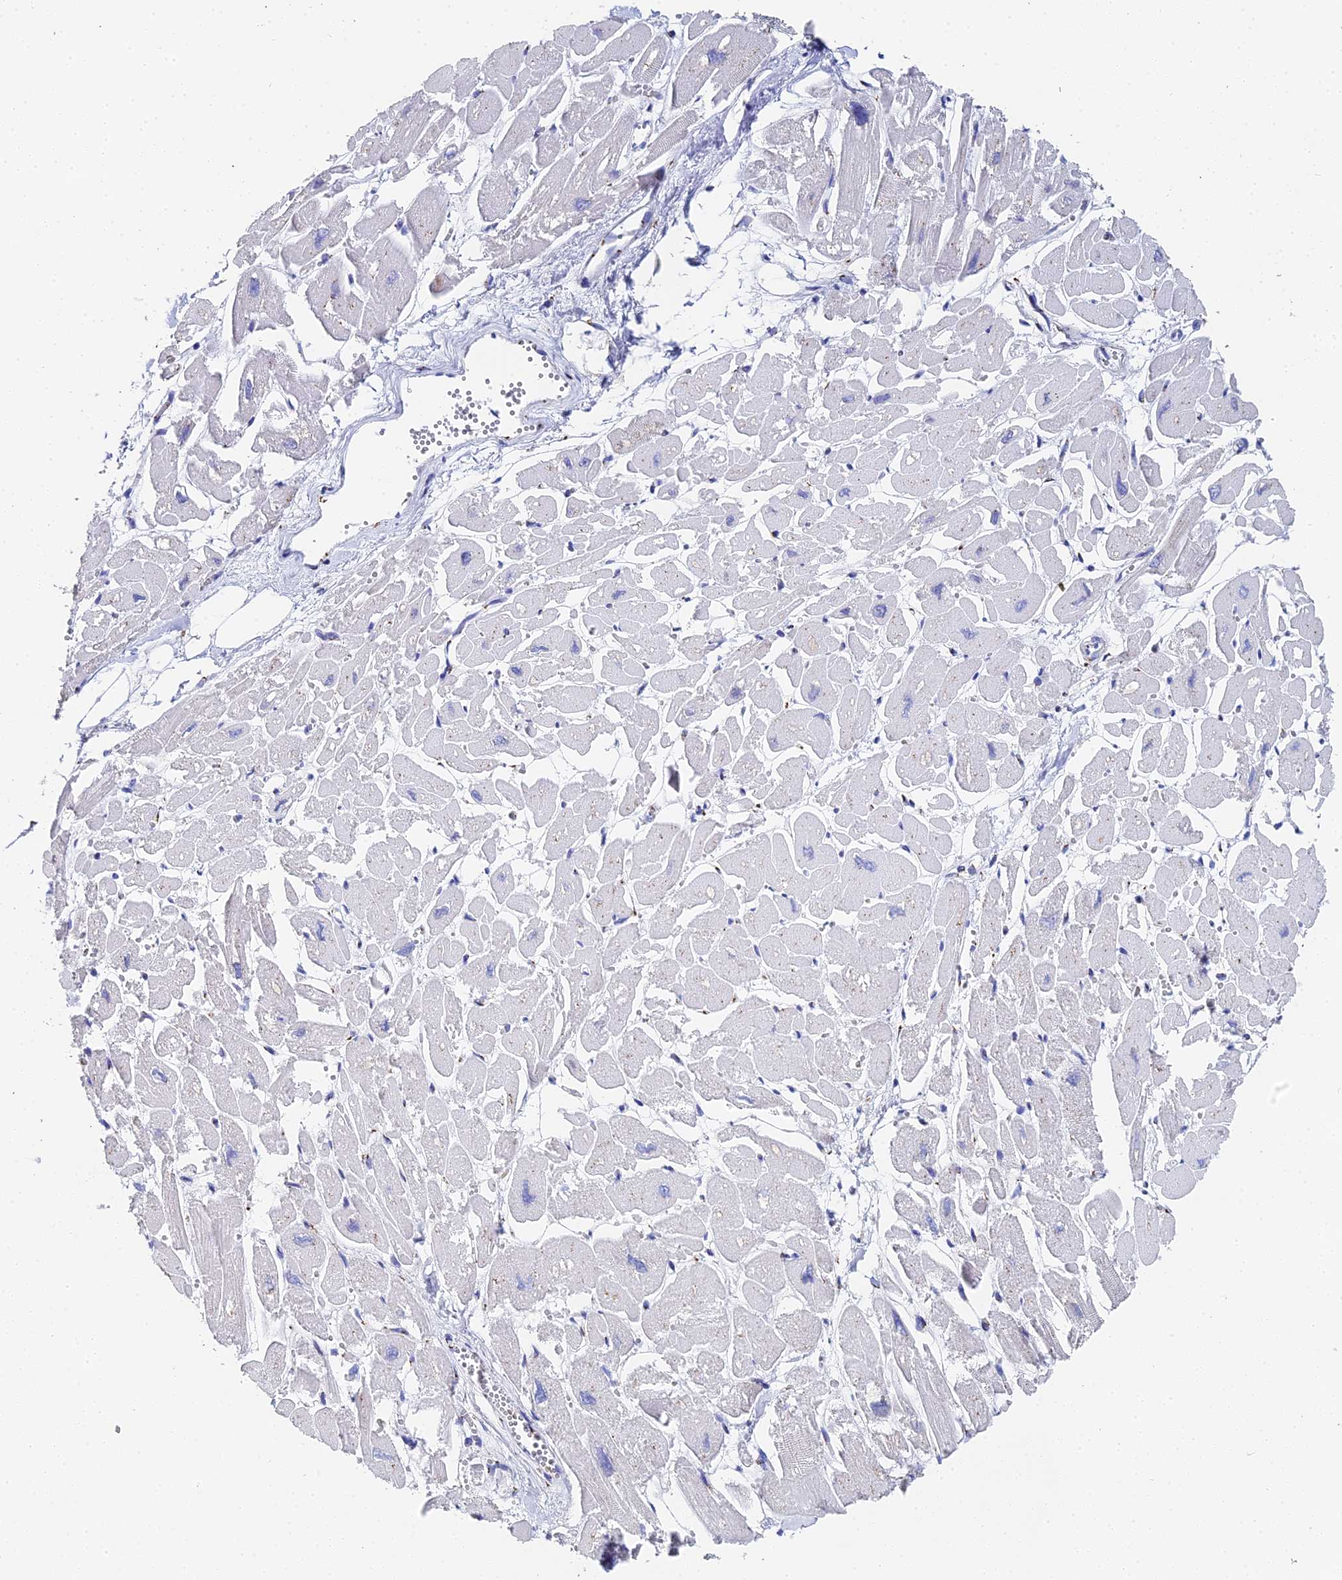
{"staining": {"intensity": "negative", "quantity": "none", "location": "none"}, "tissue": "heart muscle", "cell_type": "Cardiomyocytes", "image_type": "normal", "snomed": [{"axis": "morphology", "description": "Normal tissue, NOS"}, {"axis": "topography", "description": "Heart"}], "caption": "This is an immunohistochemistry (IHC) photomicrograph of benign heart muscle. There is no positivity in cardiomyocytes.", "gene": "ENSG00000268674", "patient": {"sex": "male", "age": 54}}